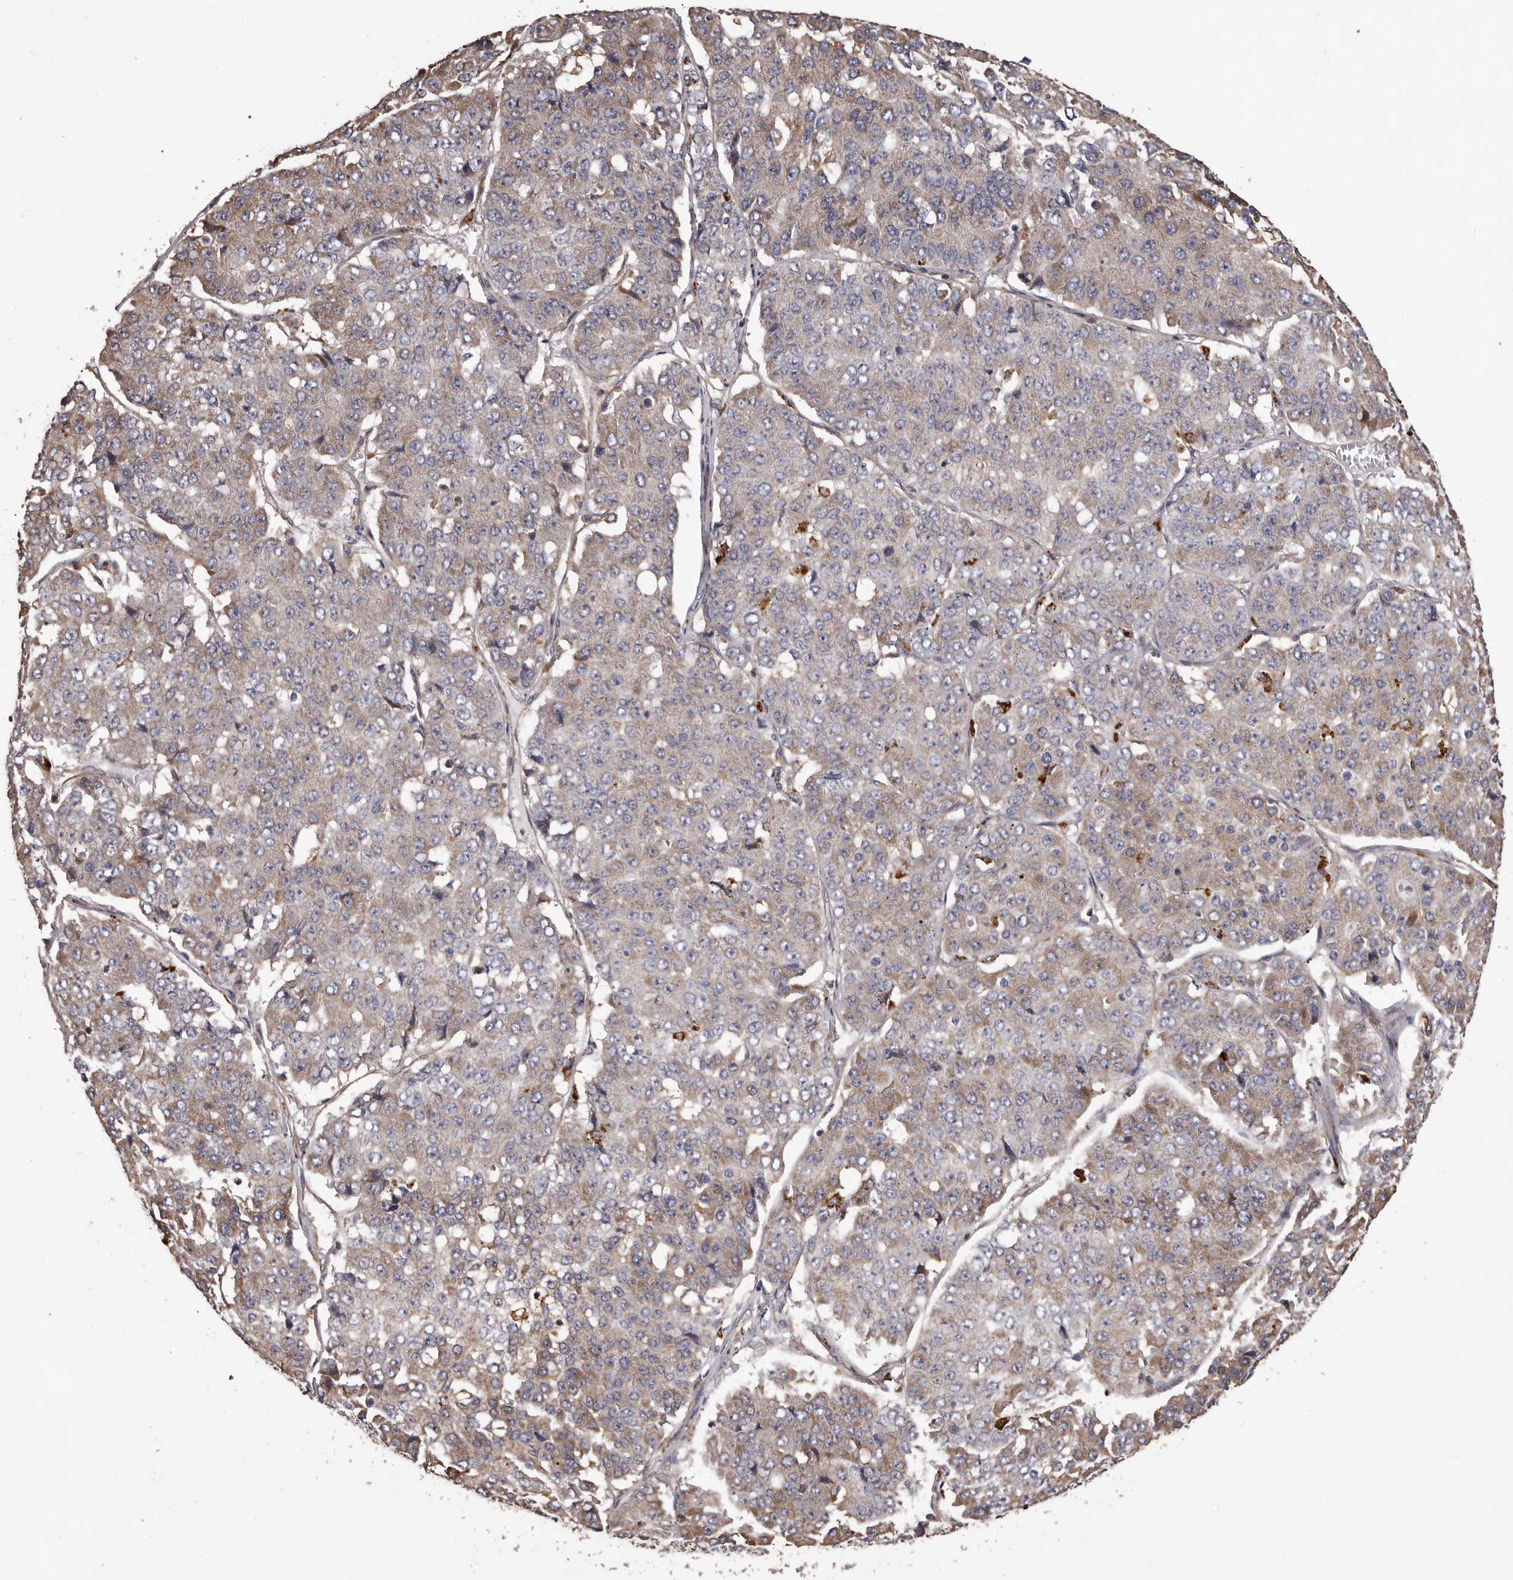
{"staining": {"intensity": "weak", "quantity": "25%-75%", "location": "cytoplasmic/membranous"}, "tissue": "pancreatic cancer", "cell_type": "Tumor cells", "image_type": "cancer", "snomed": [{"axis": "morphology", "description": "Adenocarcinoma, NOS"}, {"axis": "topography", "description": "Pancreas"}], "caption": "A high-resolution histopathology image shows IHC staining of pancreatic adenocarcinoma, which displays weak cytoplasmic/membranous expression in about 25%-75% of tumor cells.", "gene": "CEP104", "patient": {"sex": "male", "age": 50}}